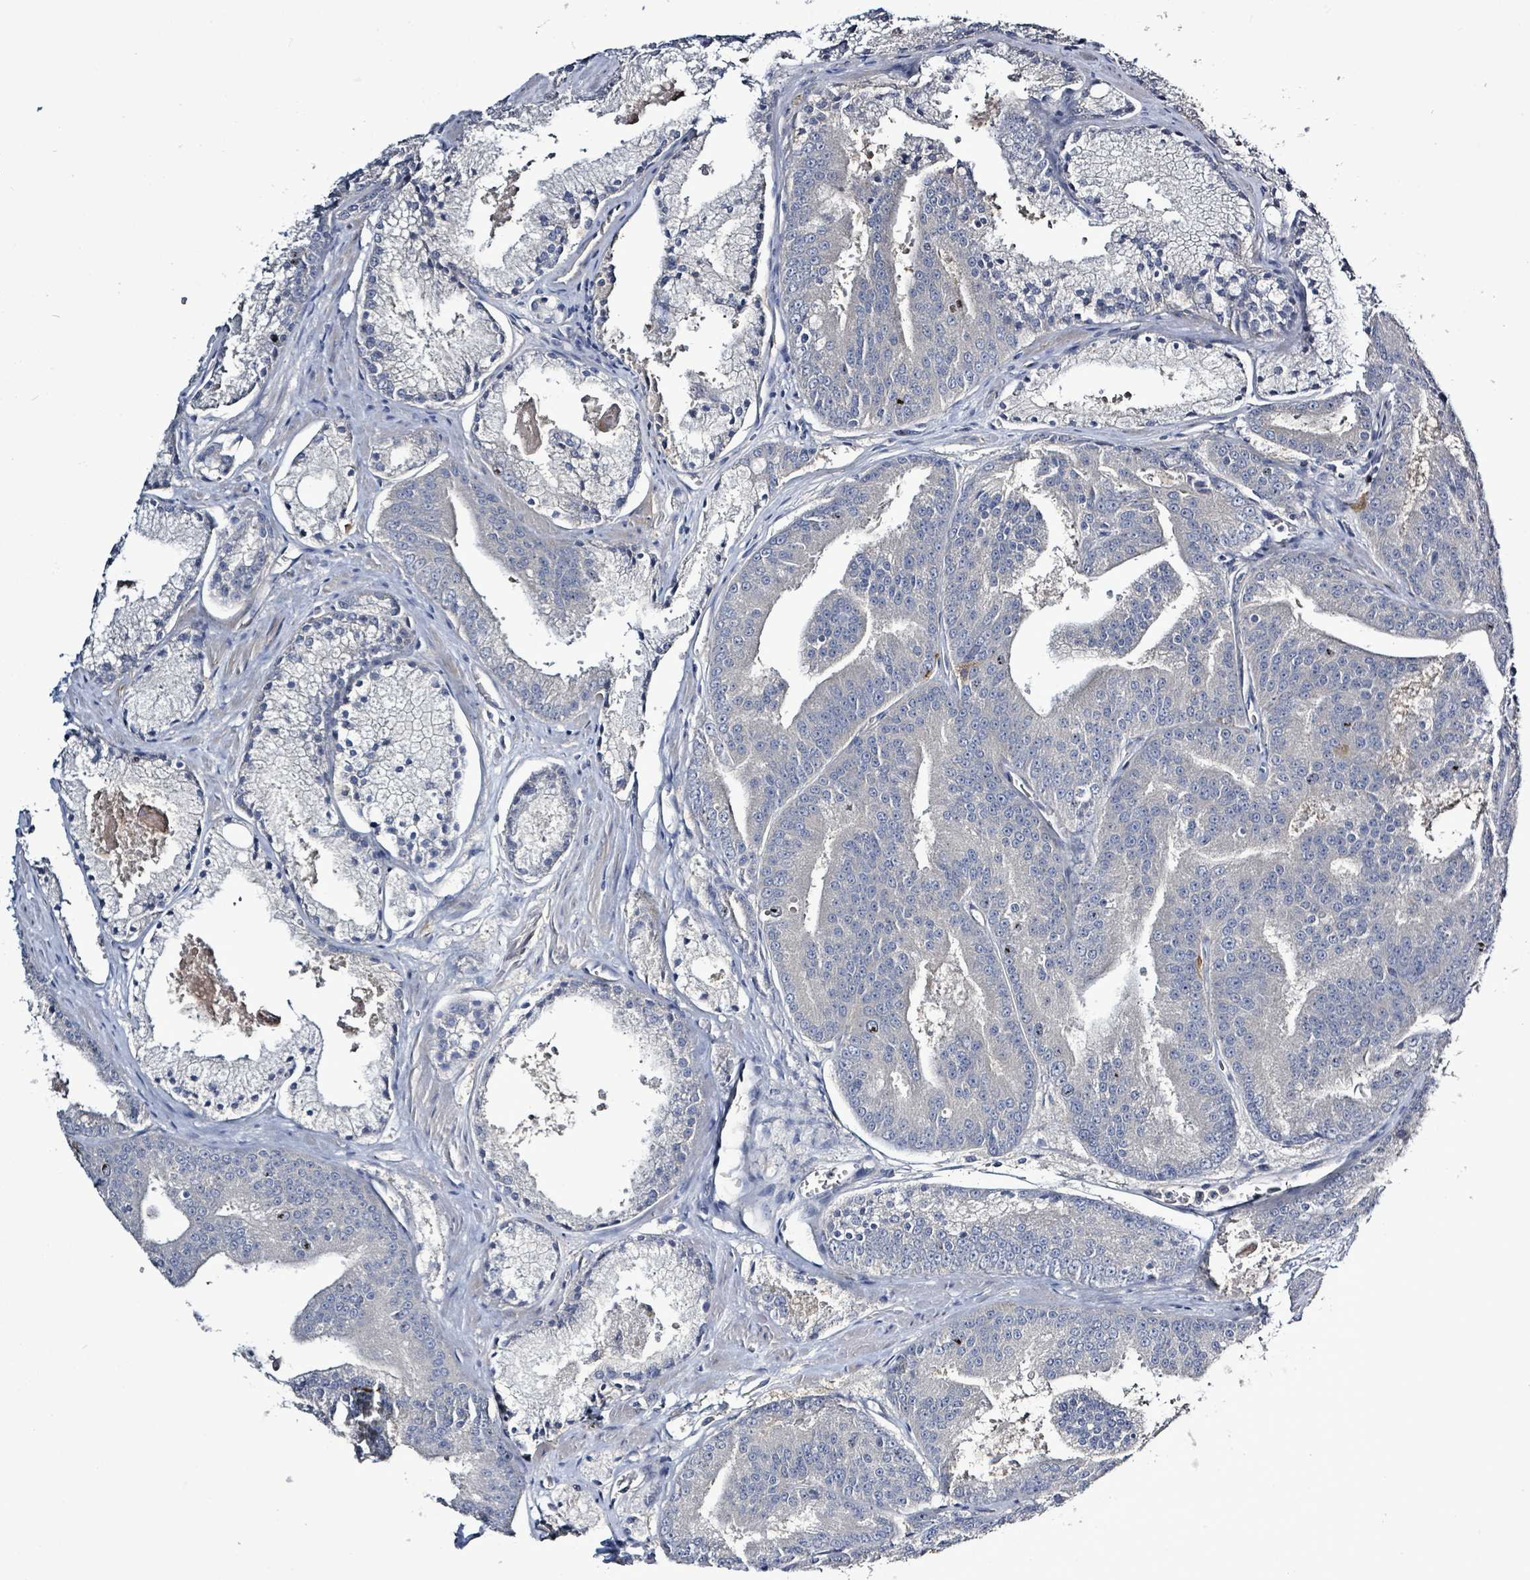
{"staining": {"intensity": "negative", "quantity": "none", "location": "none"}, "tissue": "prostate cancer", "cell_type": "Tumor cells", "image_type": "cancer", "snomed": [{"axis": "morphology", "description": "Adenocarcinoma, High grade"}, {"axis": "topography", "description": "Prostate"}], "caption": "A high-resolution image shows immunohistochemistry staining of prostate adenocarcinoma (high-grade), which shows no significant staining in tumor cells.", "gene": "KRAS", "patient": {"sex": "male", "age": 61}}